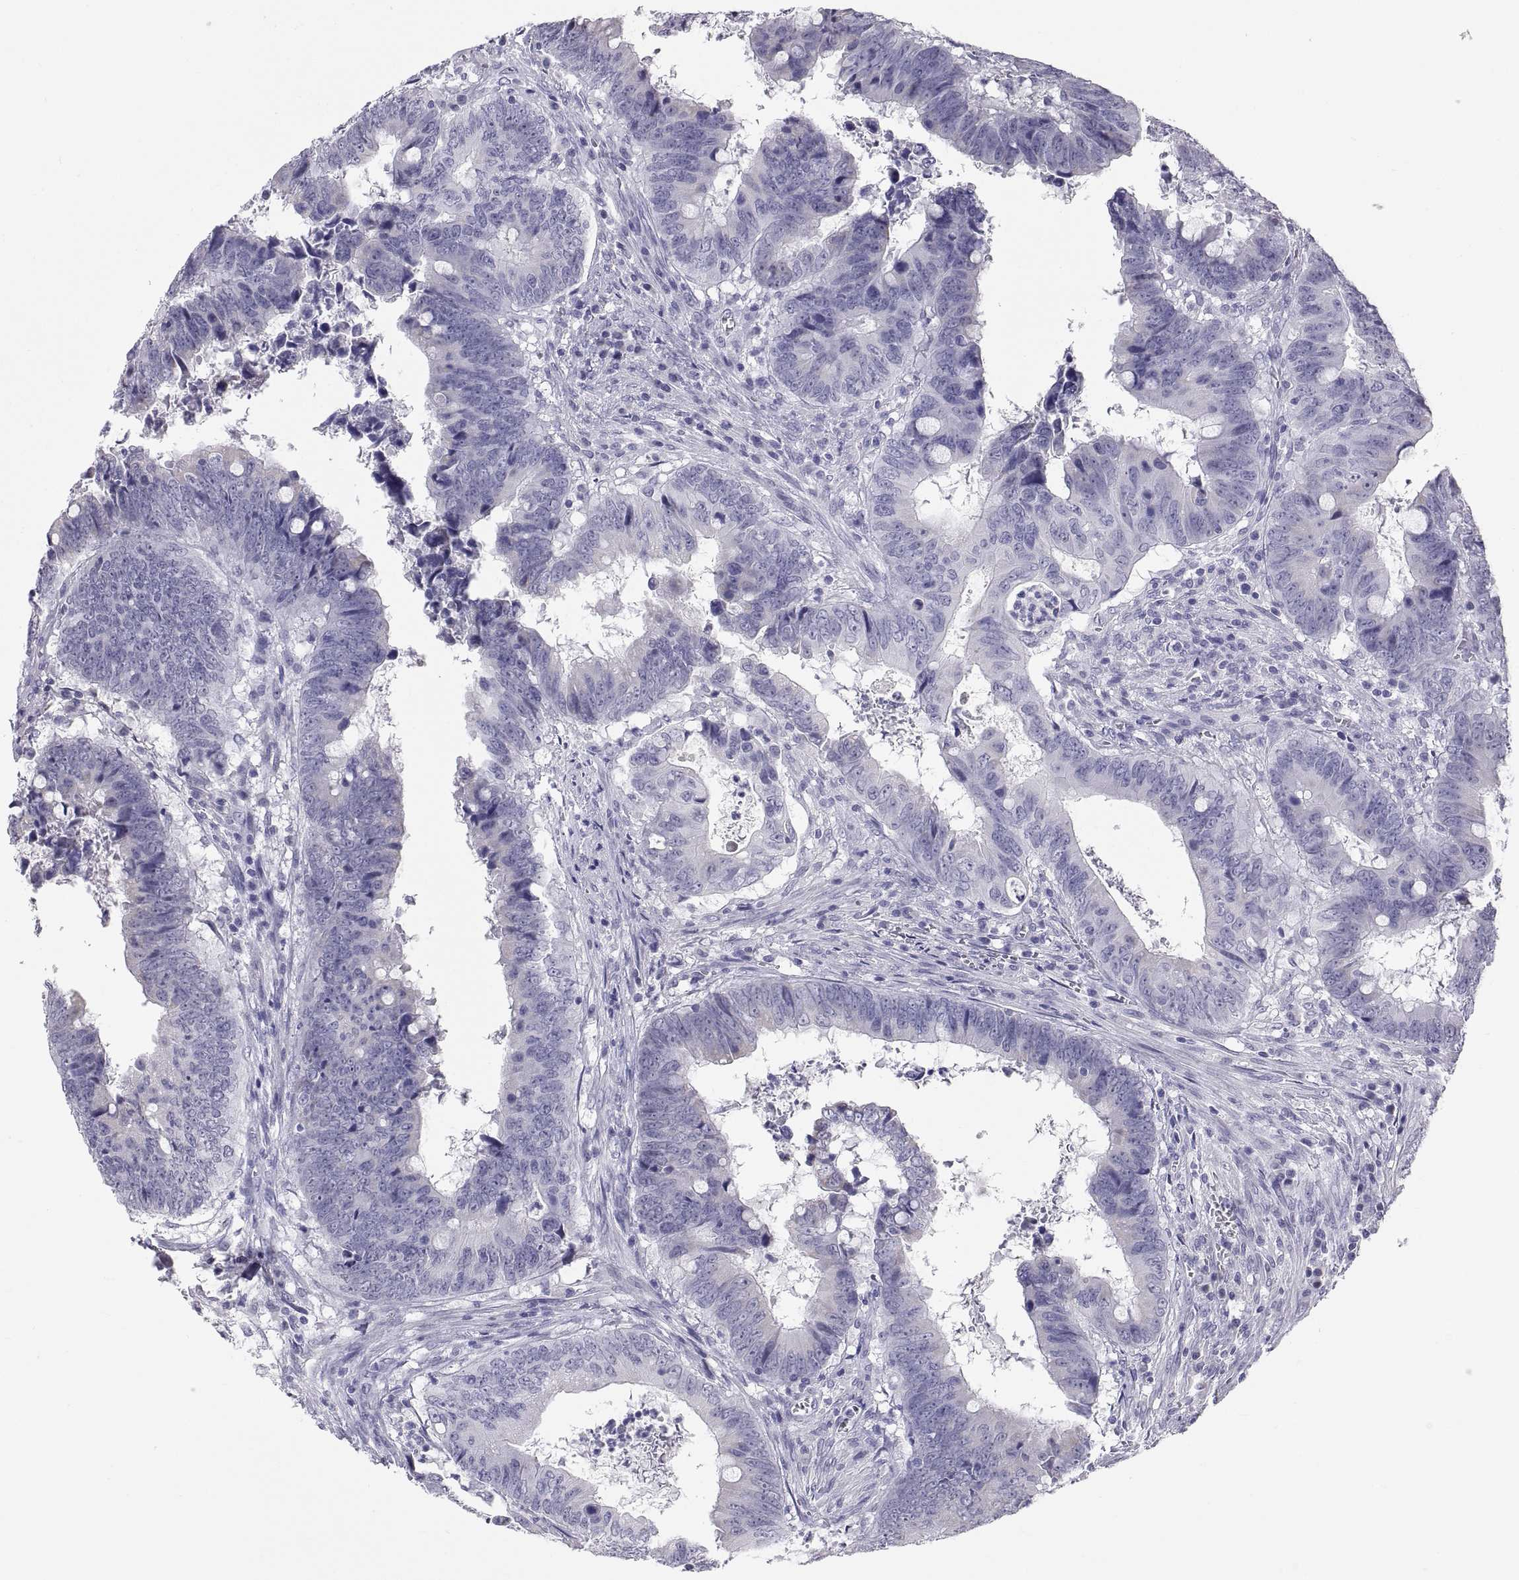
{"staining": {"intensity": "negative", "quantity": "none", "location": "none"}, "tissue": "colorectal cancer", "cell_type": "Tumor cells", "image_type": "cancer", "snomed": [{"axis": "morphology", "description": "Adenocarcinoma, NOS"}, {"axis": "topography", "description": "Colon"}], "caption": "This is a photomicrograph of immunohistochemistry staining of colorectal adenocarcinoma, which shows no positivity in tumor cells.", "gene": "FAM170A", "patient": {"sex": "female", "age": 82}}